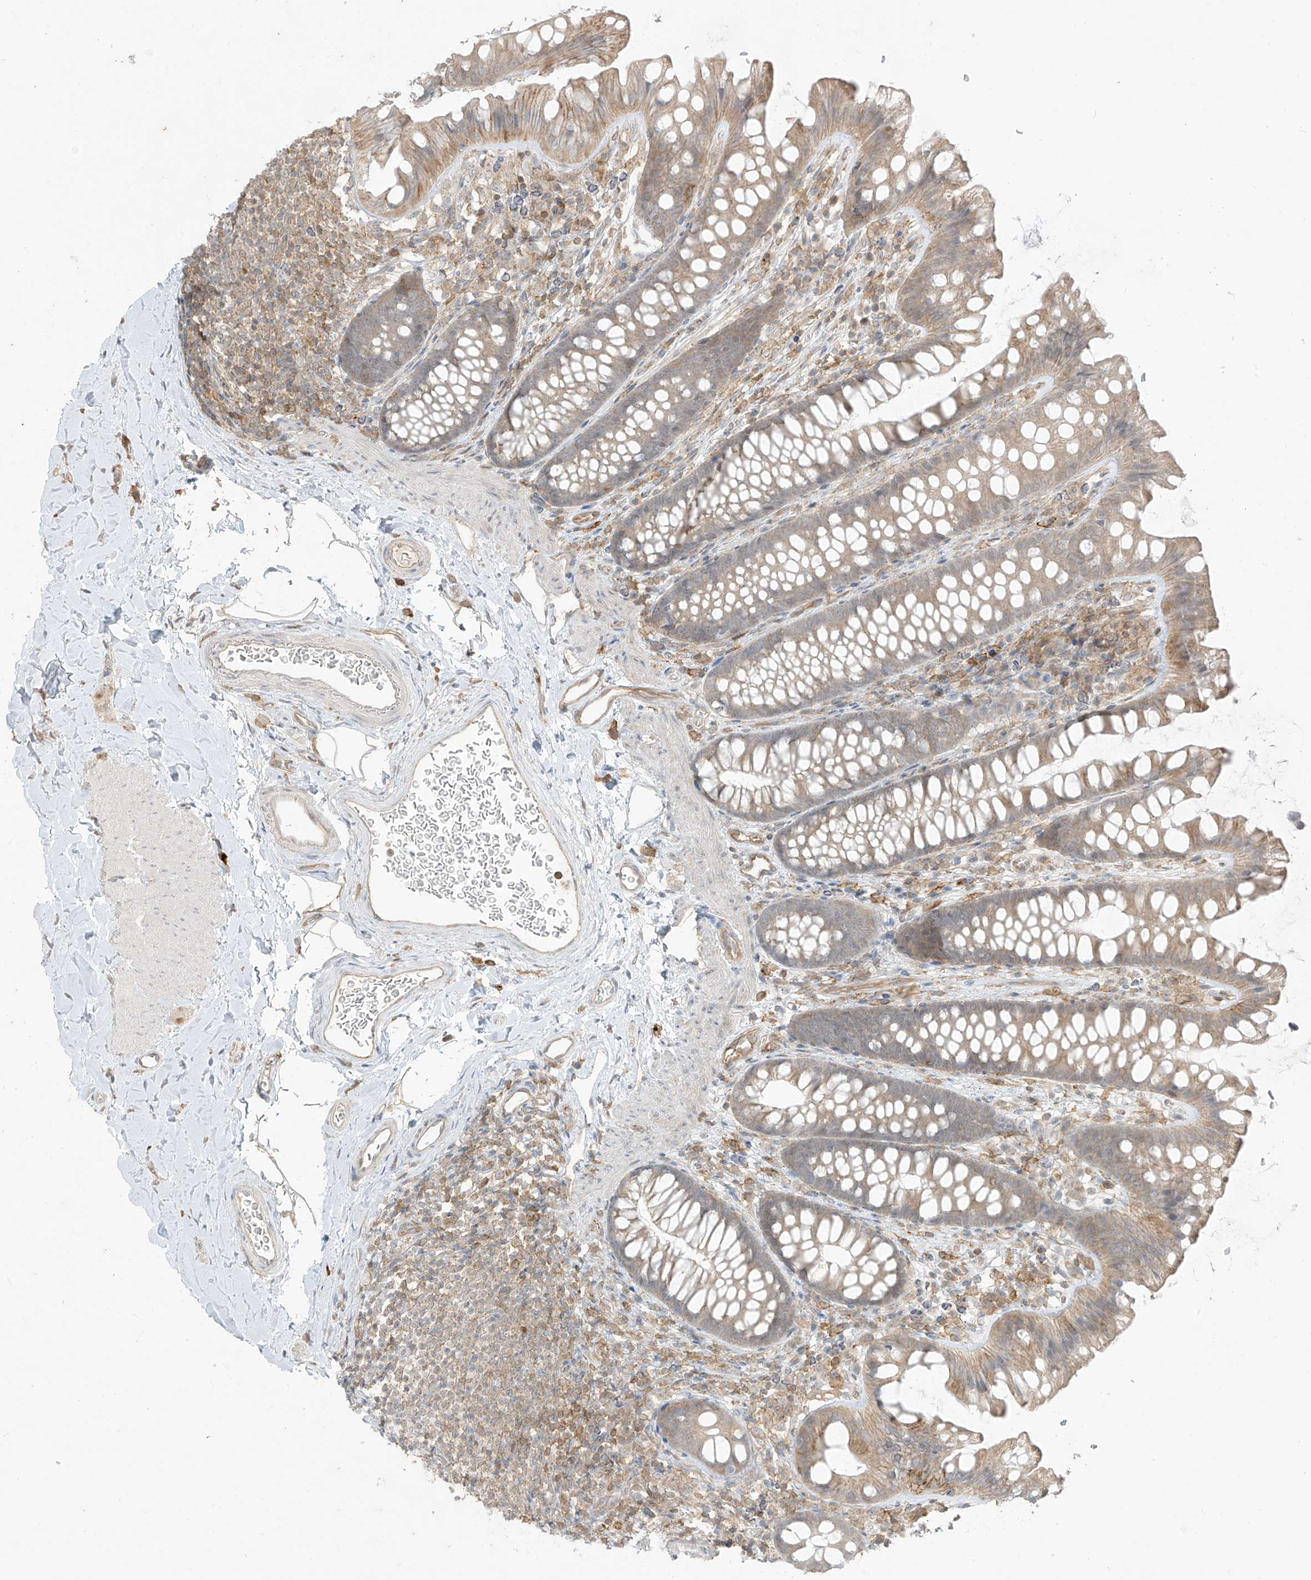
{"staining": {"intensity": "weak", "quantity": "25%-75%", "location": "cytoplasmic/membranous"}, "tissue": "colon", "cell_type": "Endothelial cells", "image_type": "normal", "snomed": [{"axis": "morphology", "description": "Normal tissue, NOS"}, {"axis": "topography", "description": "Colon"}], "caption": "Unremarkable colon shows weak cytoplasmic/membranous expression in about 25%-75% of endothelial cells.", "gene": "ANGEL2", "patient": {"sex": "female", "age": 62}}